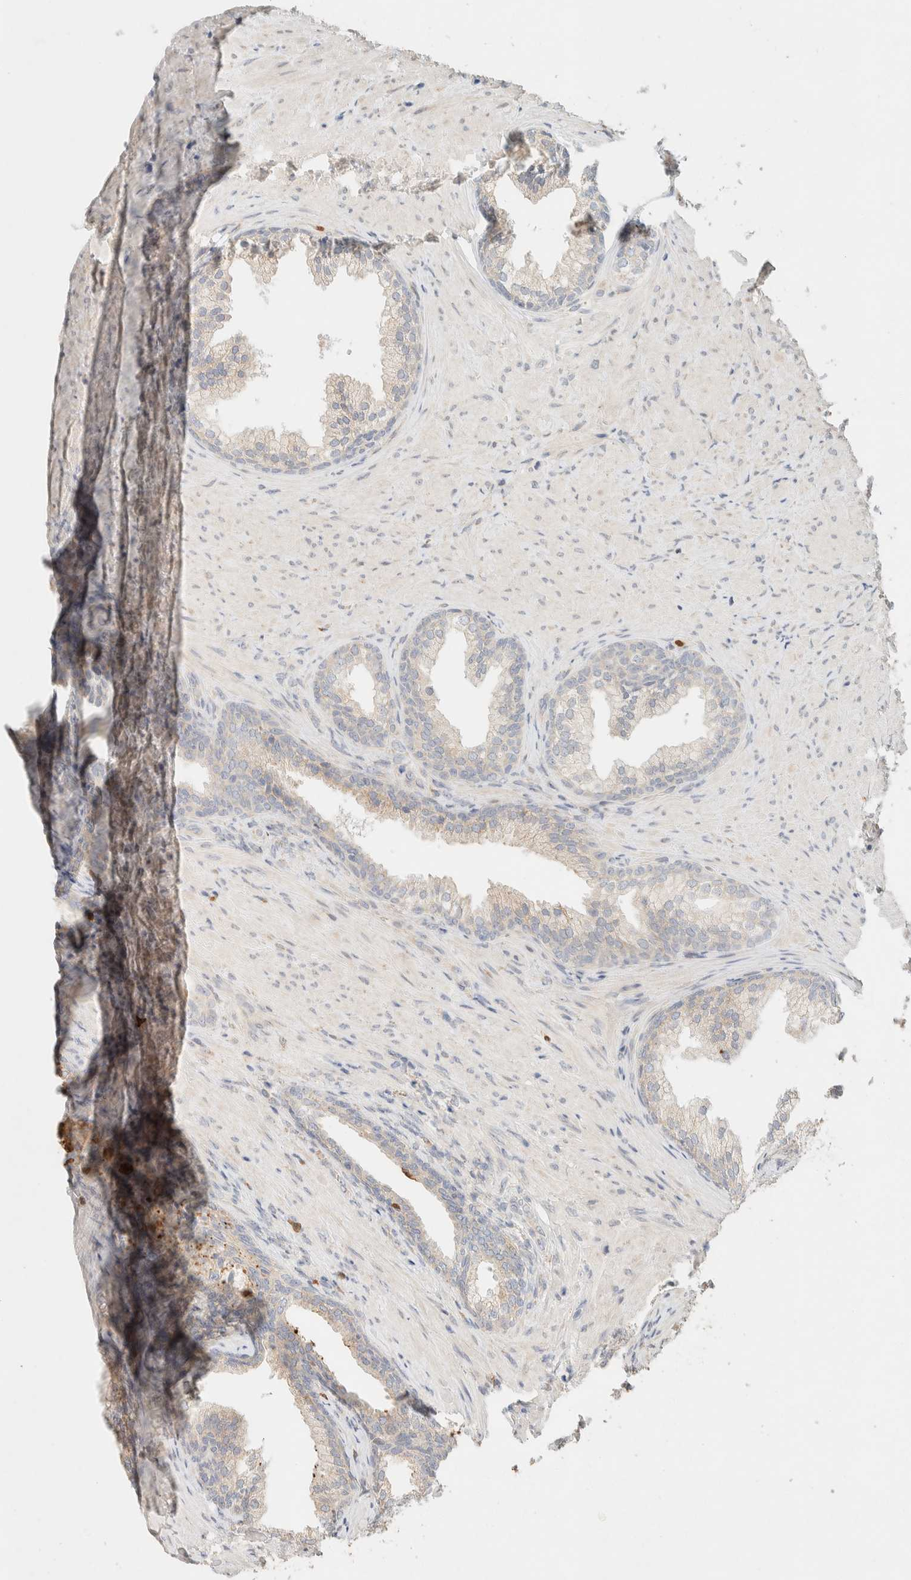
{"staining": {"intensity": "moderate", "quantity": ">75%", "location": "cytoplasmic/membranous"}, "tissue": "prostate", "cell_type": "Glandular cells", "image_type": "normal", "snomed": [{"axis": "morphology", "description": "Normal tissue, NOS"}, {"axis": "topography", "description": "Prostate"}], "caption": "Protein staining shows moderate cytoplasmic/membranous positivity in about >75% of glandular cells in benign prostate. The protein of interest is stained brown, and the nuclei are stained in blue (DAB IHC with brightfield microscopy, high magnification).", "gene": "TTC3", "patient": {"sex": "male", "age": 76}}